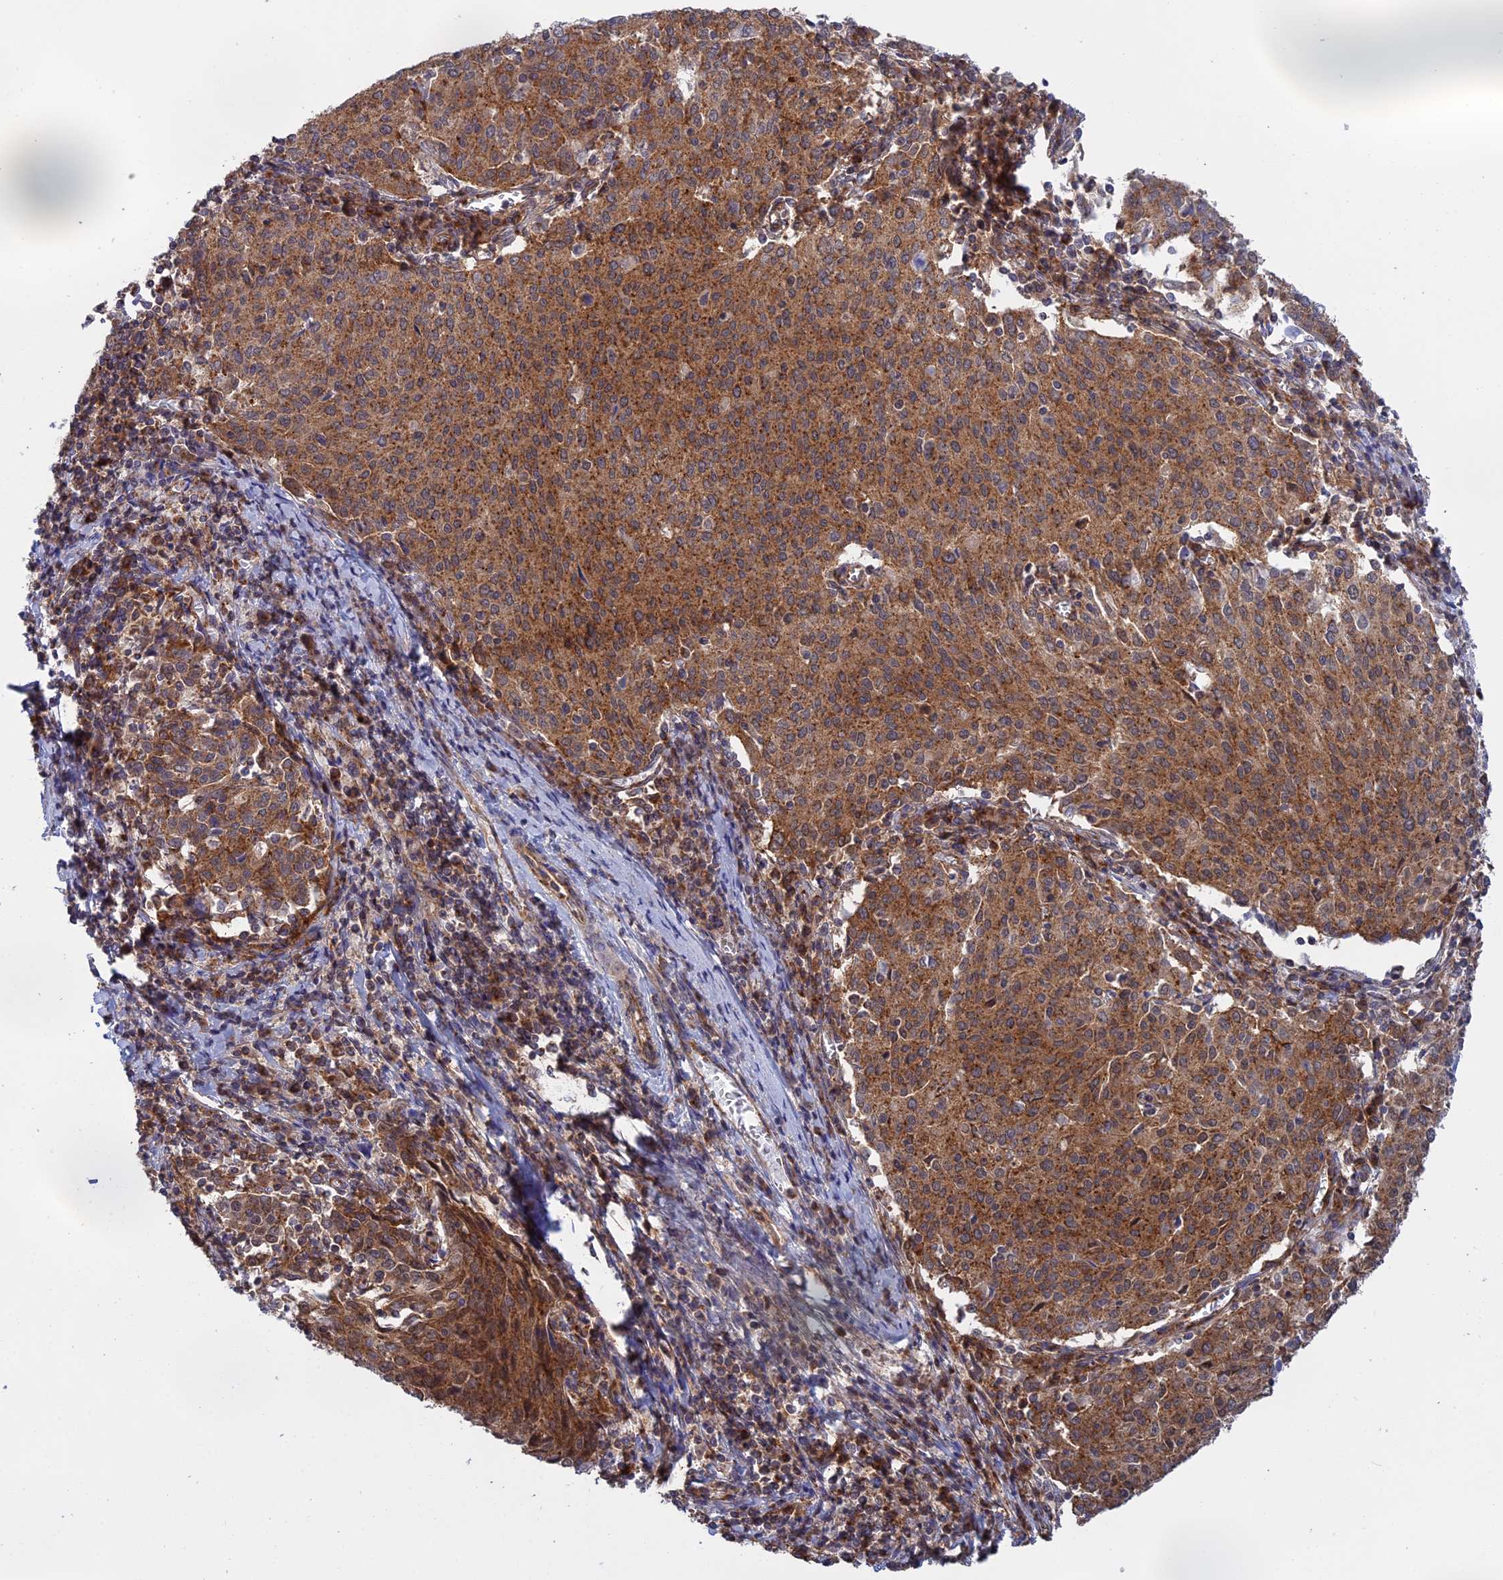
{"staining": {"intensity": "strong", "quantity": ">75%", "location": "cytoplasmic/membranous"}, "tissue": "cervical cancer", "cell_type": "Tumor cells", "image_type": "cancer", "snomed": [{"axis": "morphology", "description": "Squamous cell carcinoma, NOS"}, {"axis": "topography", "description": "Cervix"}], "caption": "The histopathology image displays staining of cervical squamous cell carcinoma, revealing strong cytoplasmic/membranous protein expression (brown color) within tumor cells.", "gene": "CLINT1", "patient": {"sex": "female", "age": 46}}